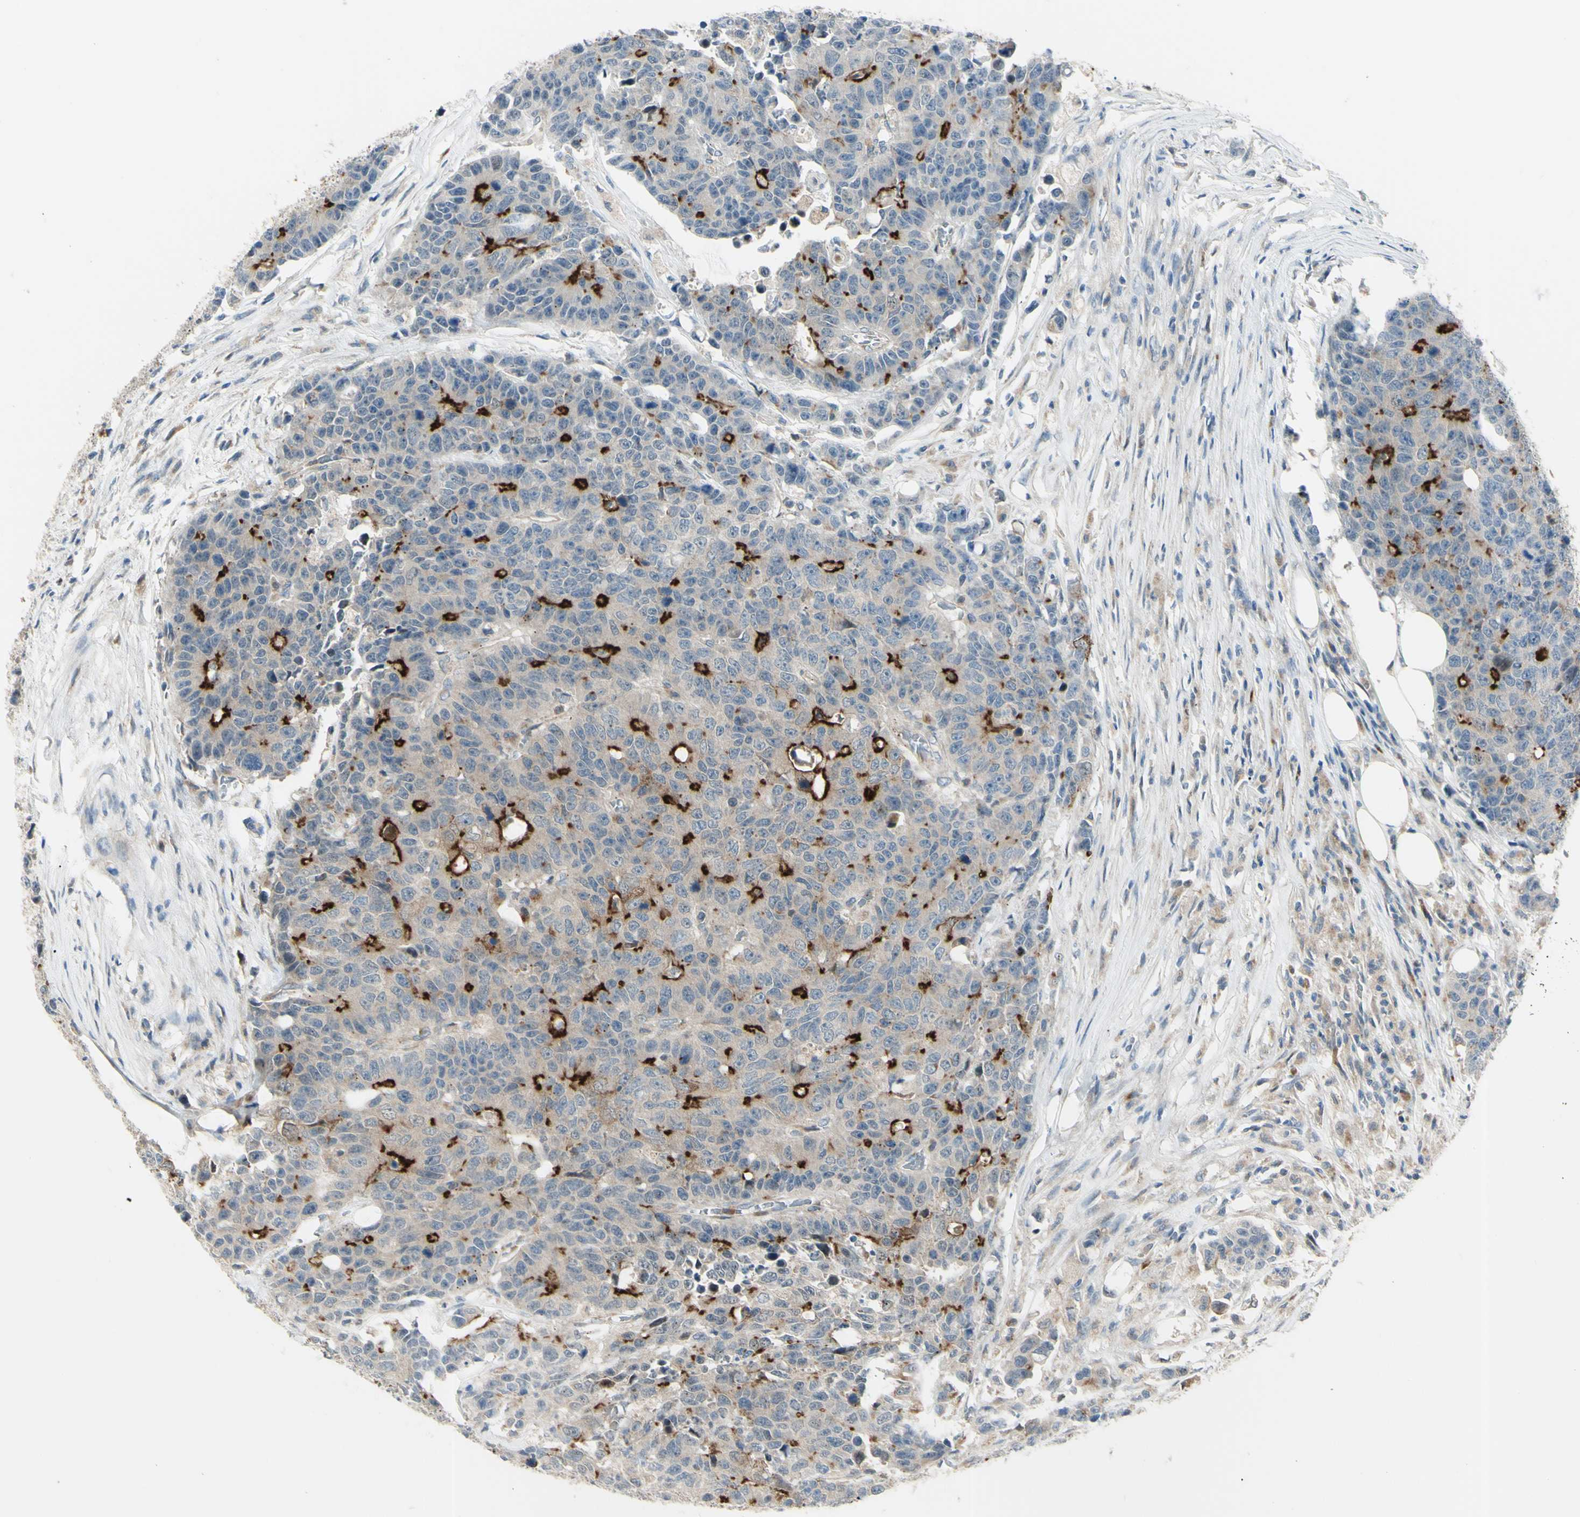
{"staining": {"intensity": "moderate", "quantity": "<25%", "location": "cytoplasmic/membranous"}, "tissue": "colorectal cancer", "cell_type": "Tumor cells", "image_type": "cancer", "snomed": [{"axis": "morphology", "description": "Adenocarcinoma, NOS"}, {"axis": "topography", "description": "Colon"}], "caption": "Human colorectal cancer (adenocarcinoma) stained with a brown dye shows moderate cytoplasmic/membranous positive expression in about <25% of tumor cells.", "gene": "LMTK2", "patient": {"sex": "female", "age": 86}}